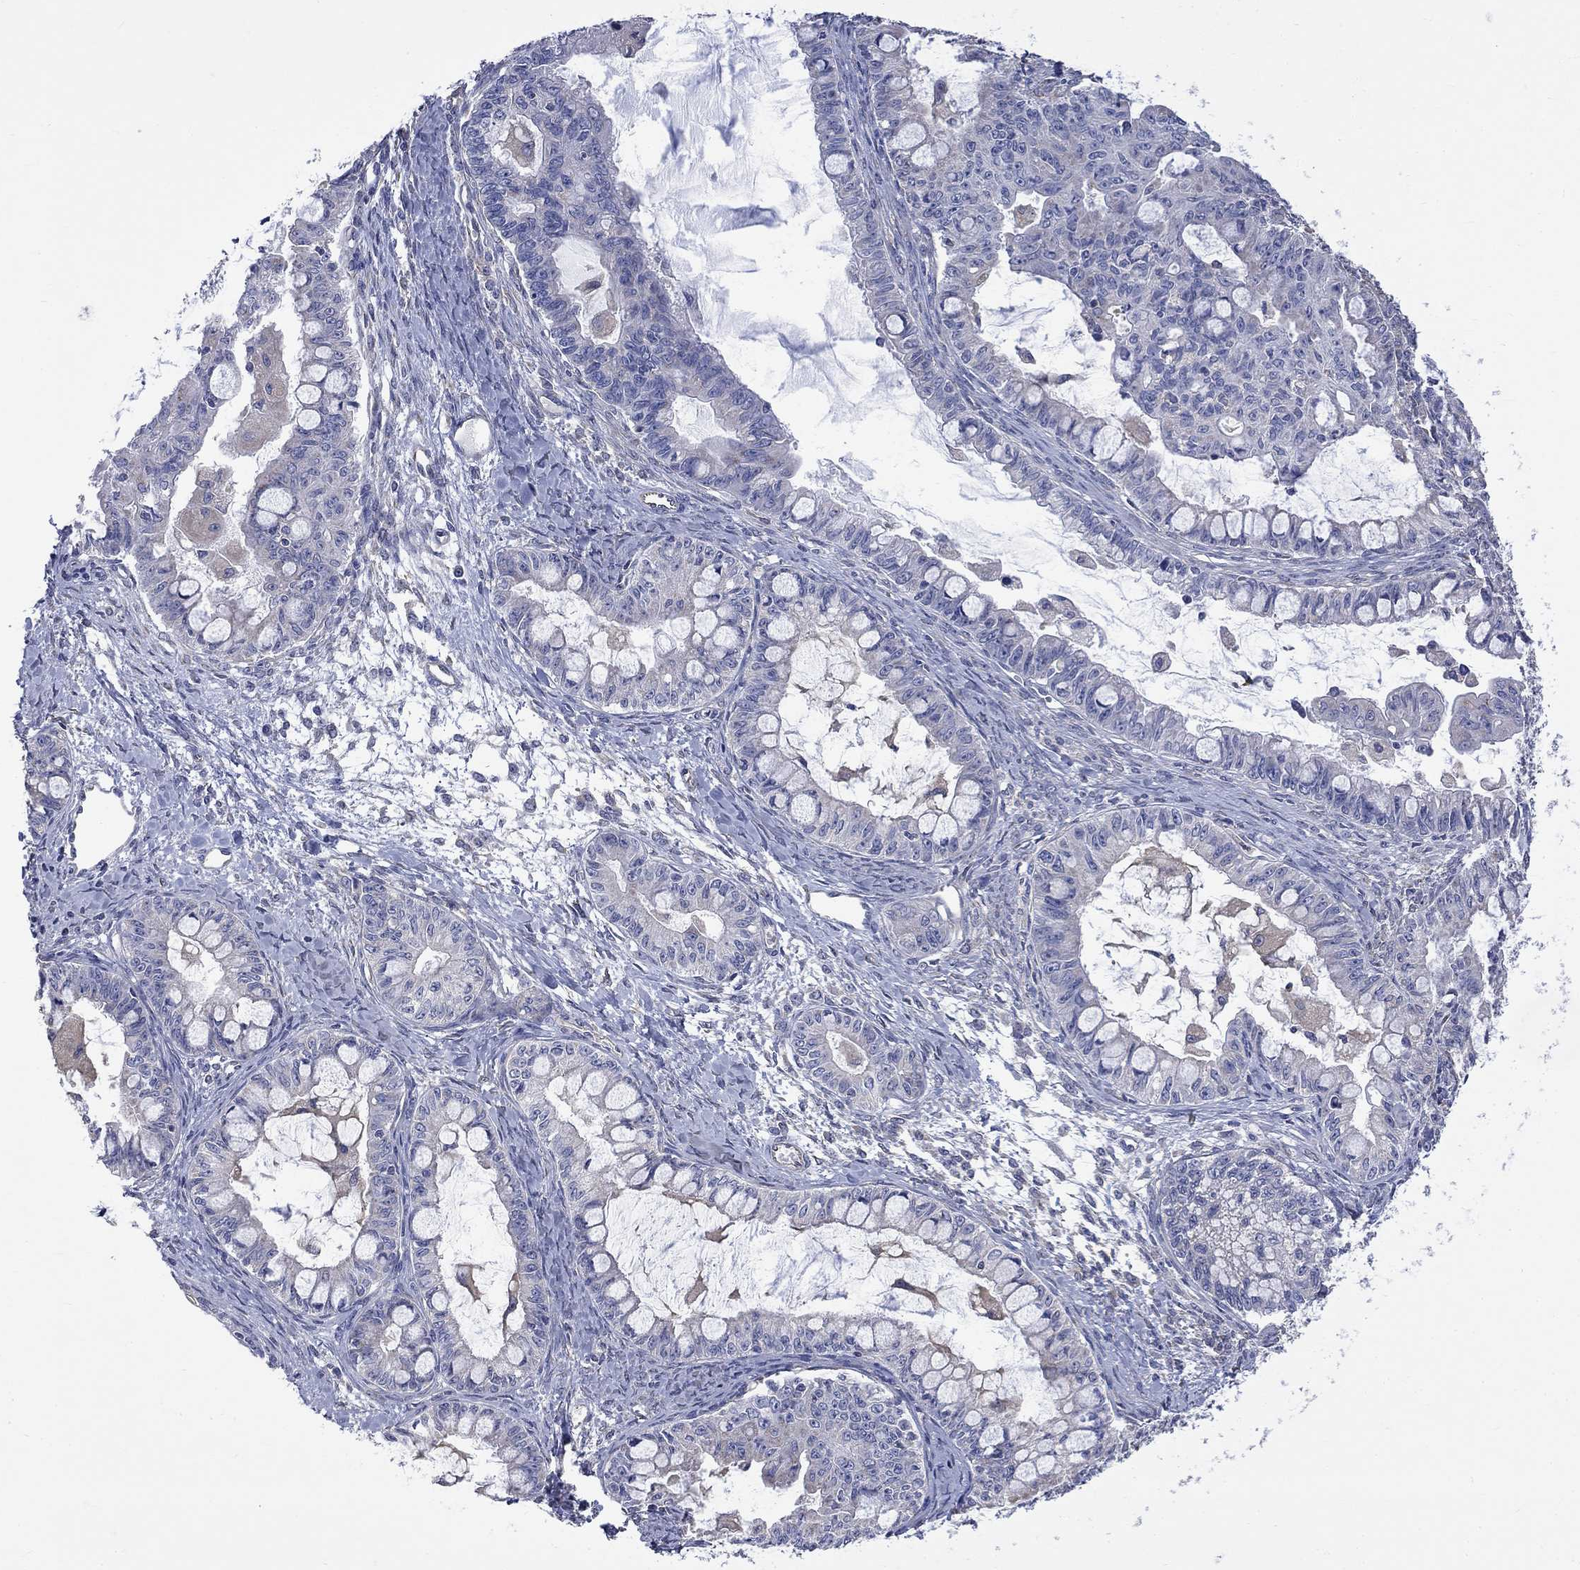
{"staining": {"intensity": "negative", "quantity": "none", "location": "none"}, "tissue": "ovarian cancer", "cell_type": "Tumor cells", "image_type": "cancer", "snomed": [{"axis": "morphology", "description": "Cystadenocarcinoma, mucinous, NOS"}, {"axis": "topography", "description": "Ovary"}], "caption": "There is no significant expression in tumor cells of ovarian cancer (mucinous cystadenocarcinoma). Nuclei are stained in blue.", "gene": "CAMKK2", "patient": {"sex": "female", "age": 63}}